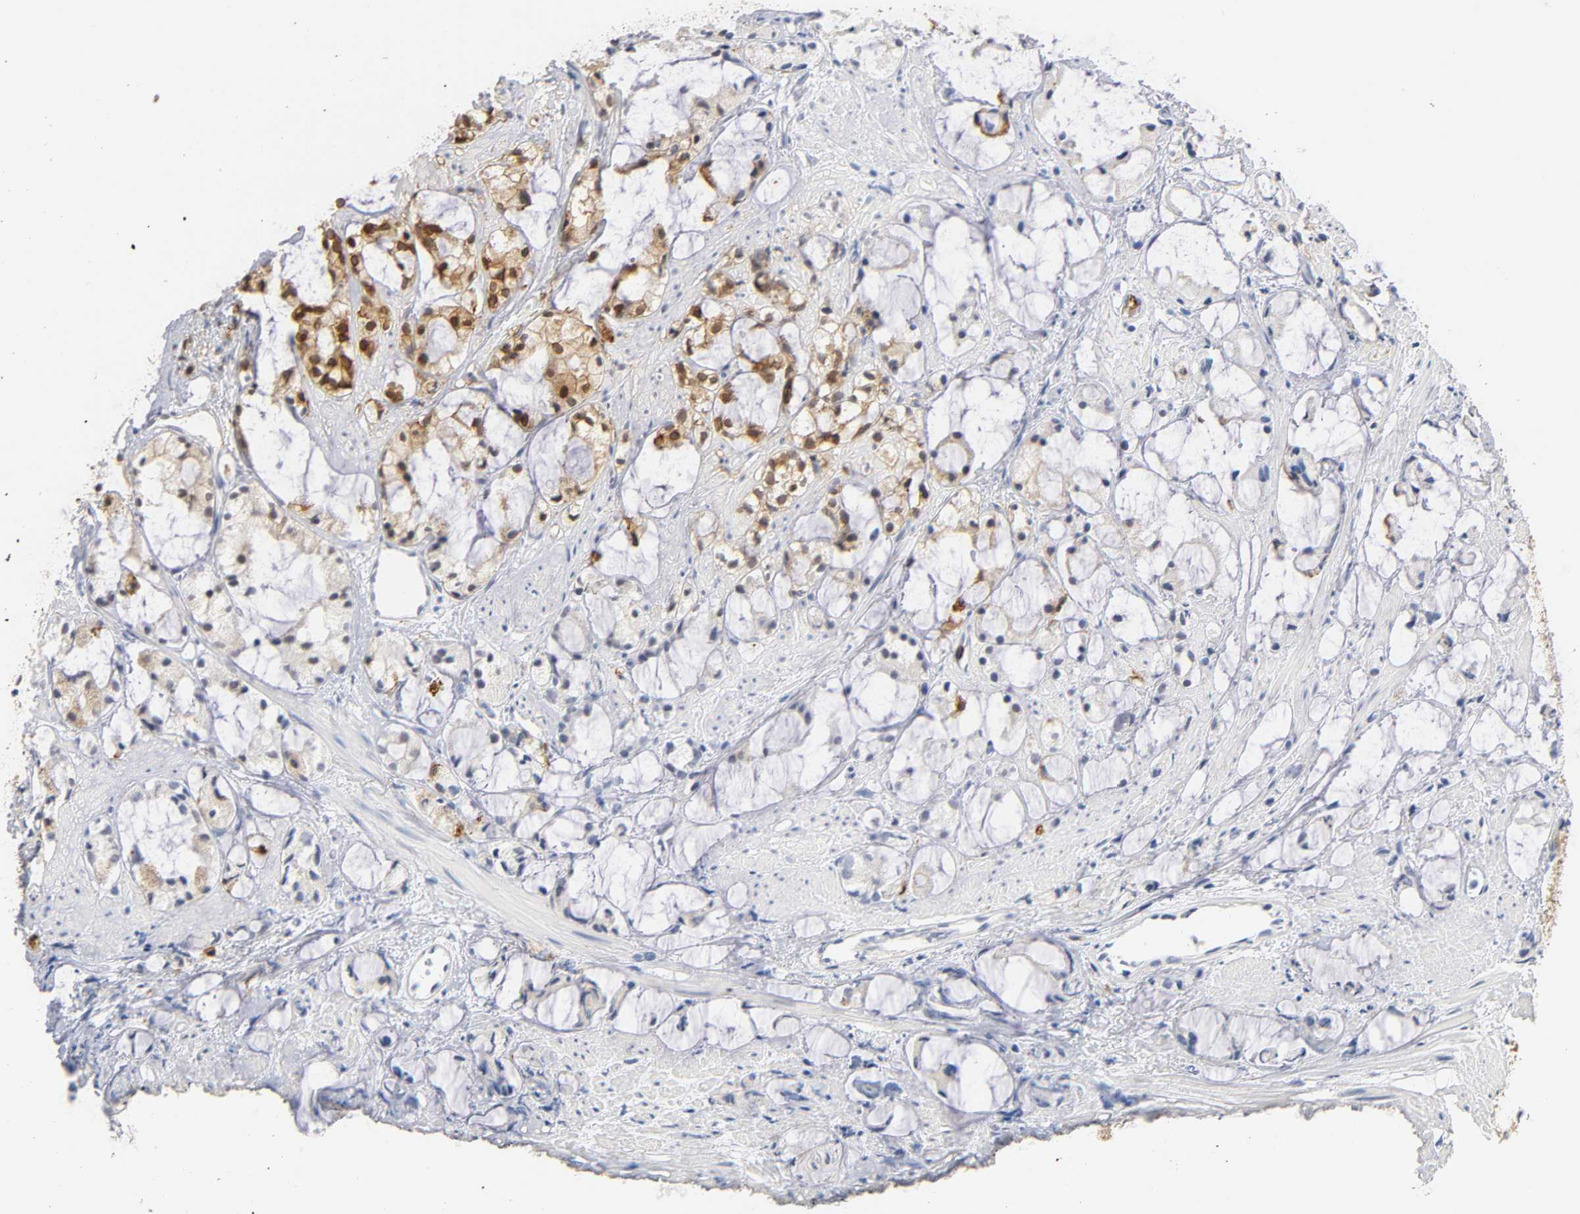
{"staining": {"intensity": "moderate", "quantity": ">75%", "location": "cytoplasmic/membranous,nuclear"}, "tissue": "prostate cancer", "cell_type": "Tumor cells", "image_type": "cancer", "snomed": [{"axis": "morphology", "description": "Adenocarcinoma, High grade"}, {"axis": "topography", "description": "Prostate"}], "caption": "Human prostate cancer (high-grade adenocarcinoma) stained with a protein marker exhibits moderate staining in tumor cells.", "gene": "ANXA11", "patient": {"sex": "male", "age": 85}}